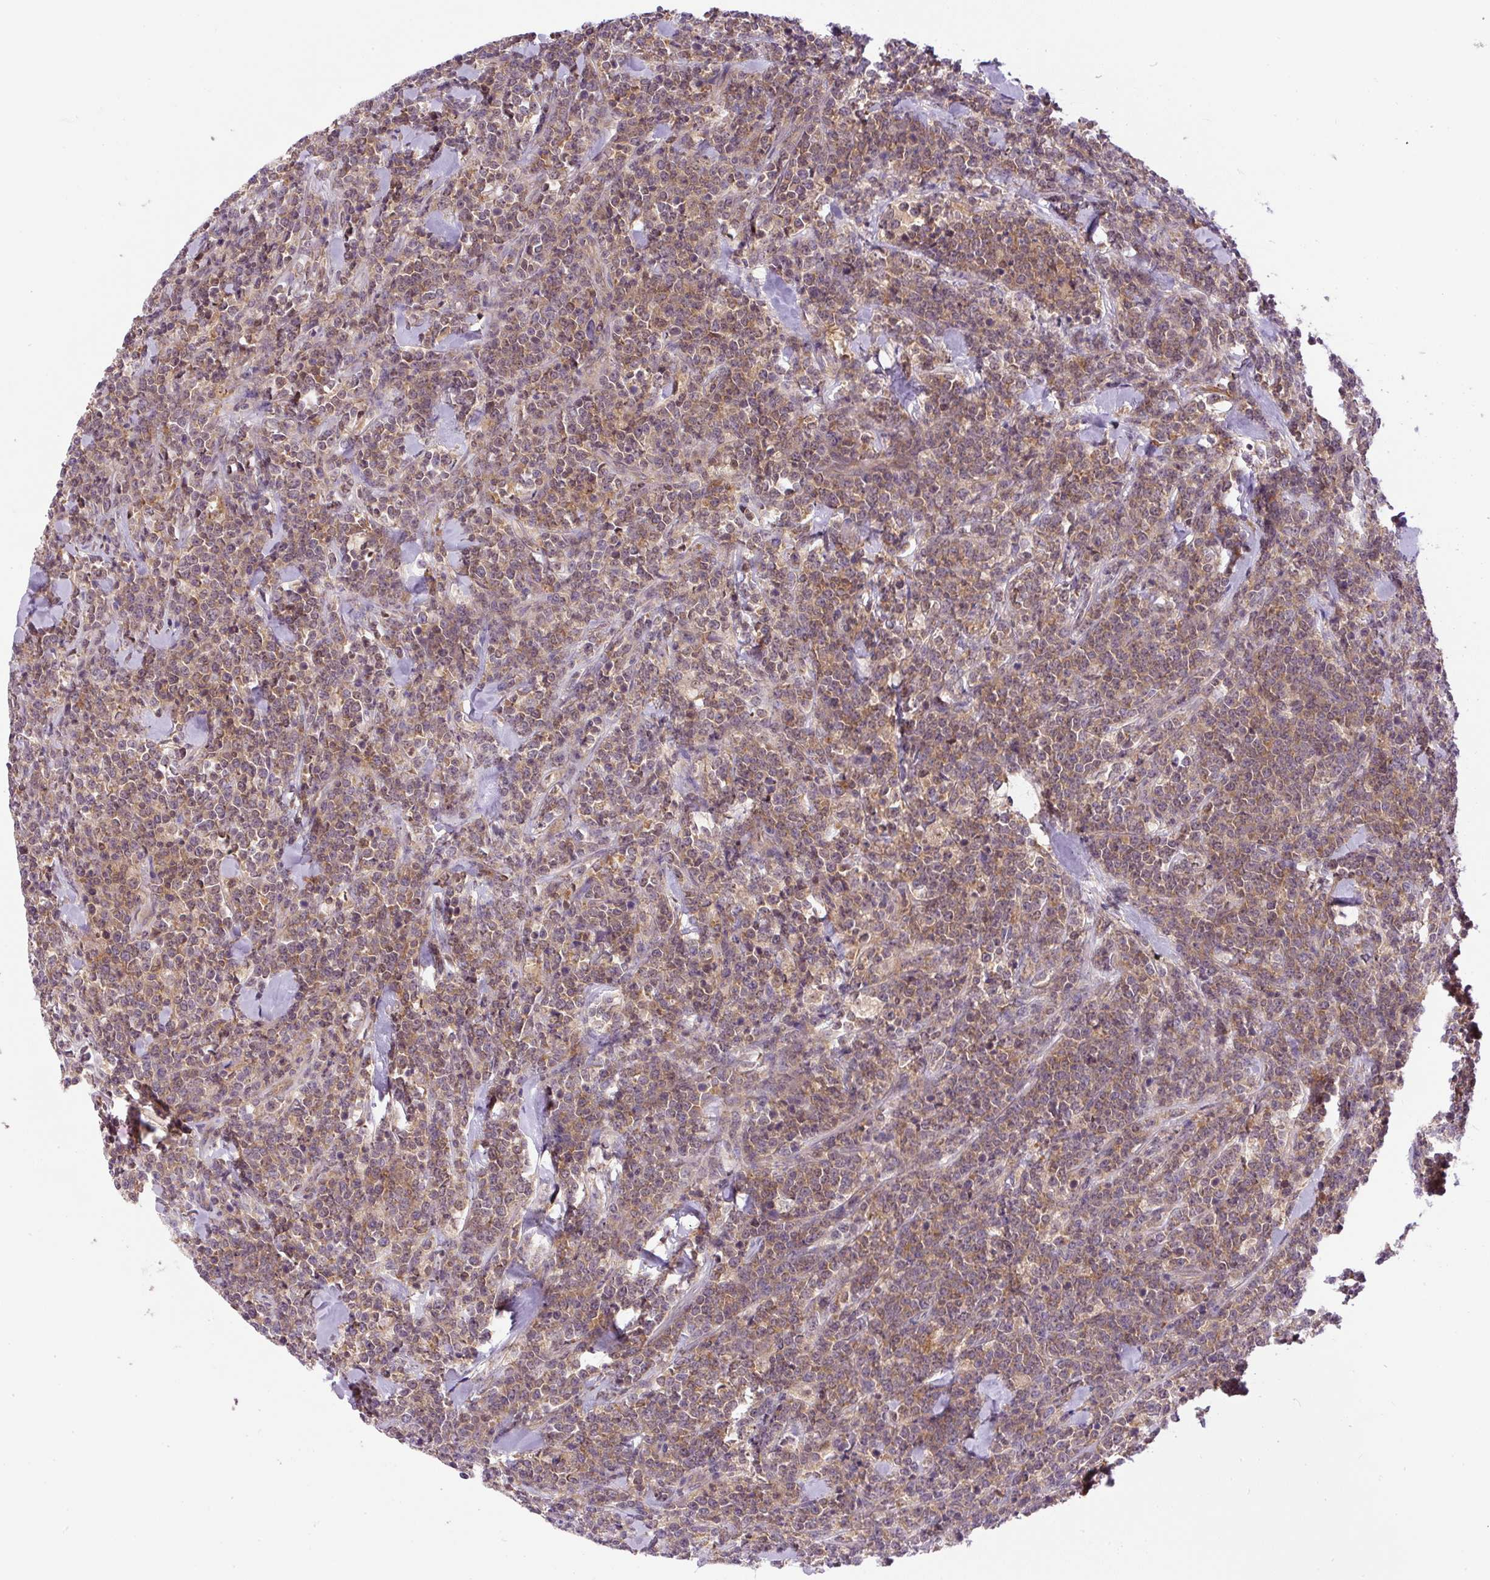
{"staining": {"intensity": "weak", "quantity": ">75%", "location": "cytoplasmic/membranous,nuclear"}, "tissue": "lymphoma", "cell_type": "Tumor cells", "image_type": "cancer", "snomed": [{"axis": "morphology", "description": "Malignant lymphoma, non-Hodgkin's type, High grade"}, {"axis": "topography", "description": "Small intestine"}, {"axis": "topography", "description": "Colon"}], "caption": "Protein analysis of lymphoma tissue demonstrates weak cytoplasmic/membranous and nuclear staining in approximately >75% of tumor cells. Using DAB (3,3'-diaminobenzidine) (brown) and hematoxylin (blue) stains, captured at high magnification using brightfield microscopy.", "gene": "CCDC28A", "patient": {"sex": "male", "age": 8}}